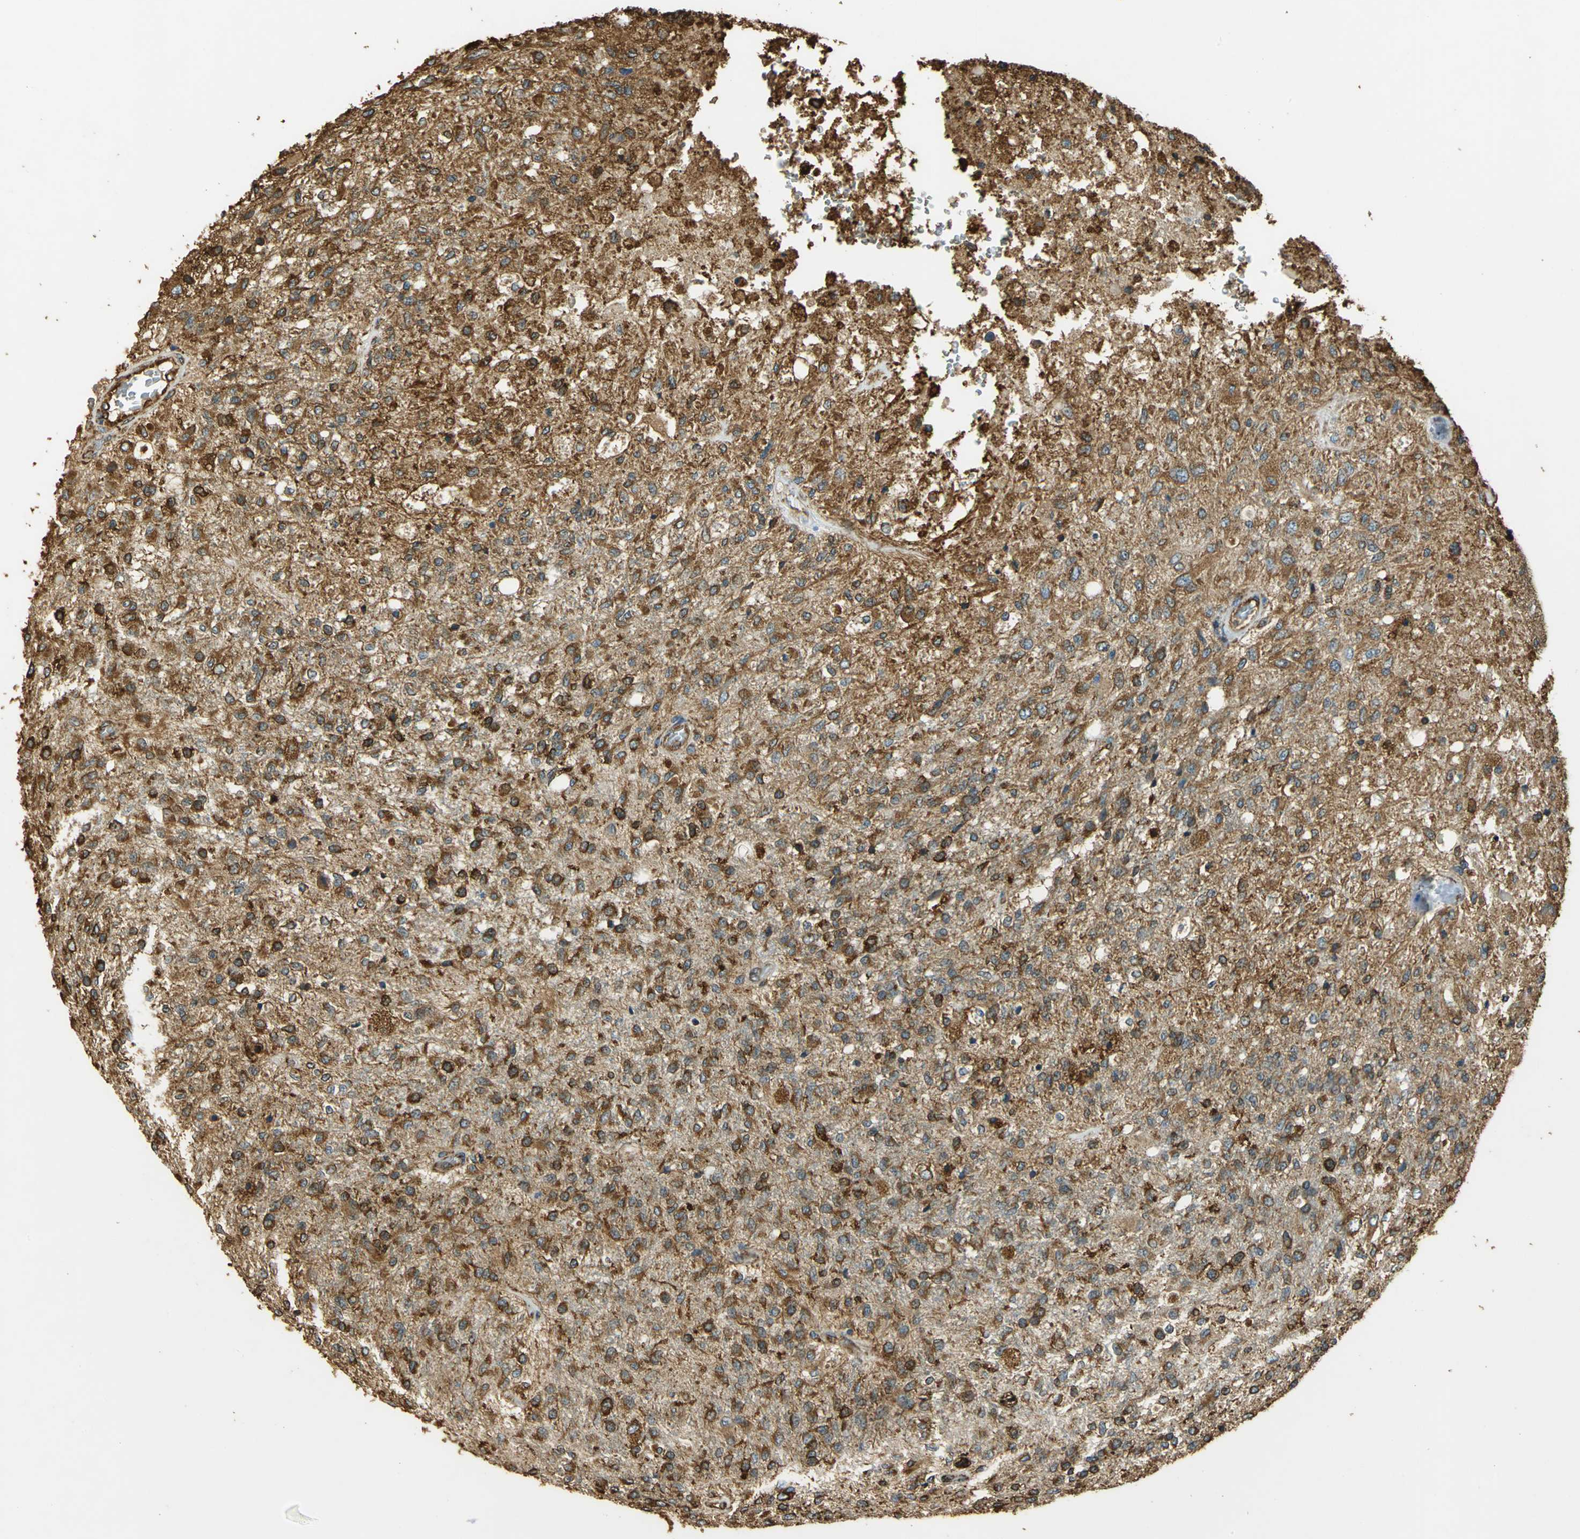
{"staining": {"intensity": "moderate", "quantity": ">75%", "location": "cytoplasmic/membranous"}, "tissue": "glioma", "cell_type": "Tumor cells", "image_type": "cancer", "snomed": [{"axis": "morphology", "description": "Normal tissue, NOS"}, {"axis": "morphology", "description": "Glioma, malignant, High grade"}, {"axis": "topography", "description": "Cerebral cortex"}], "caption": "Tumor cells reveal moderate cytoplasmic/membranous staining in approximately >75% of cells in glioma.", "gene": "HSP90B1", "patient": {"sex": "male", "age": 77}}